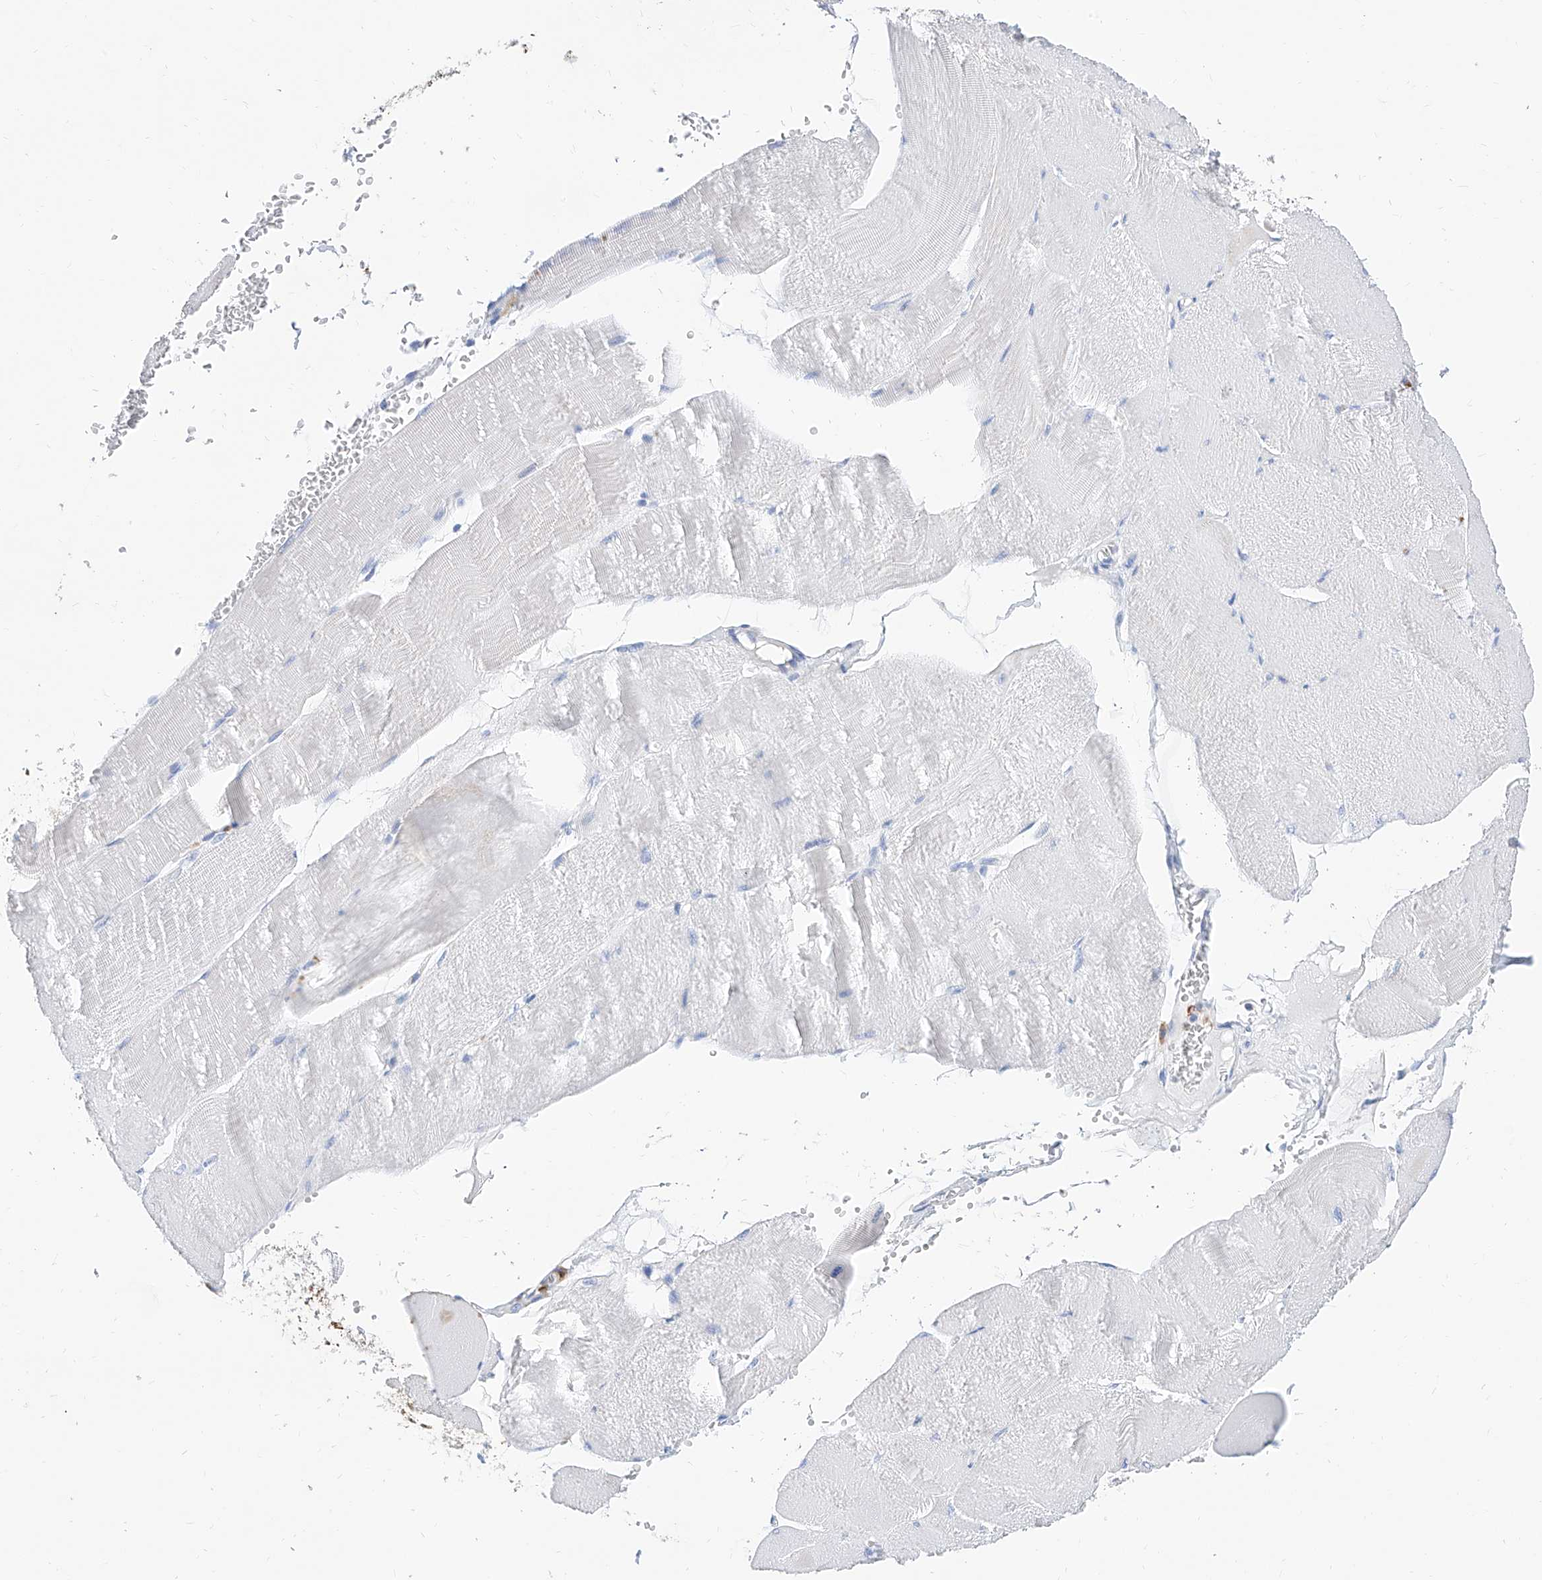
{"staining": {"intensity": "negative", "quantity": "none", "location": "none"}, "tissue": "skeletal muscle", "cell_type": "Myocytes", "image_type": "normal", "snomed": [{"axis": "morphology", "description": "Normal tissue, NOS"}, {"axis": "morphology", "description": "Basal cell carcinoma"}, {"axis": "topography", "description": "Skeletal muscle"}], "caption": "Normal skeletal muscle was stained to show a protein in brown. There is no significant expression in myocytes. Brightfield microscopy of immunohistochemistry (IHC) stained with DAB (3,3'-diaminobenzidine) (brown) and hematoxylin (blue), captured at high magnification.", "gene": "SLC25A29", "patient": {"sex": "female", "age": 64}}